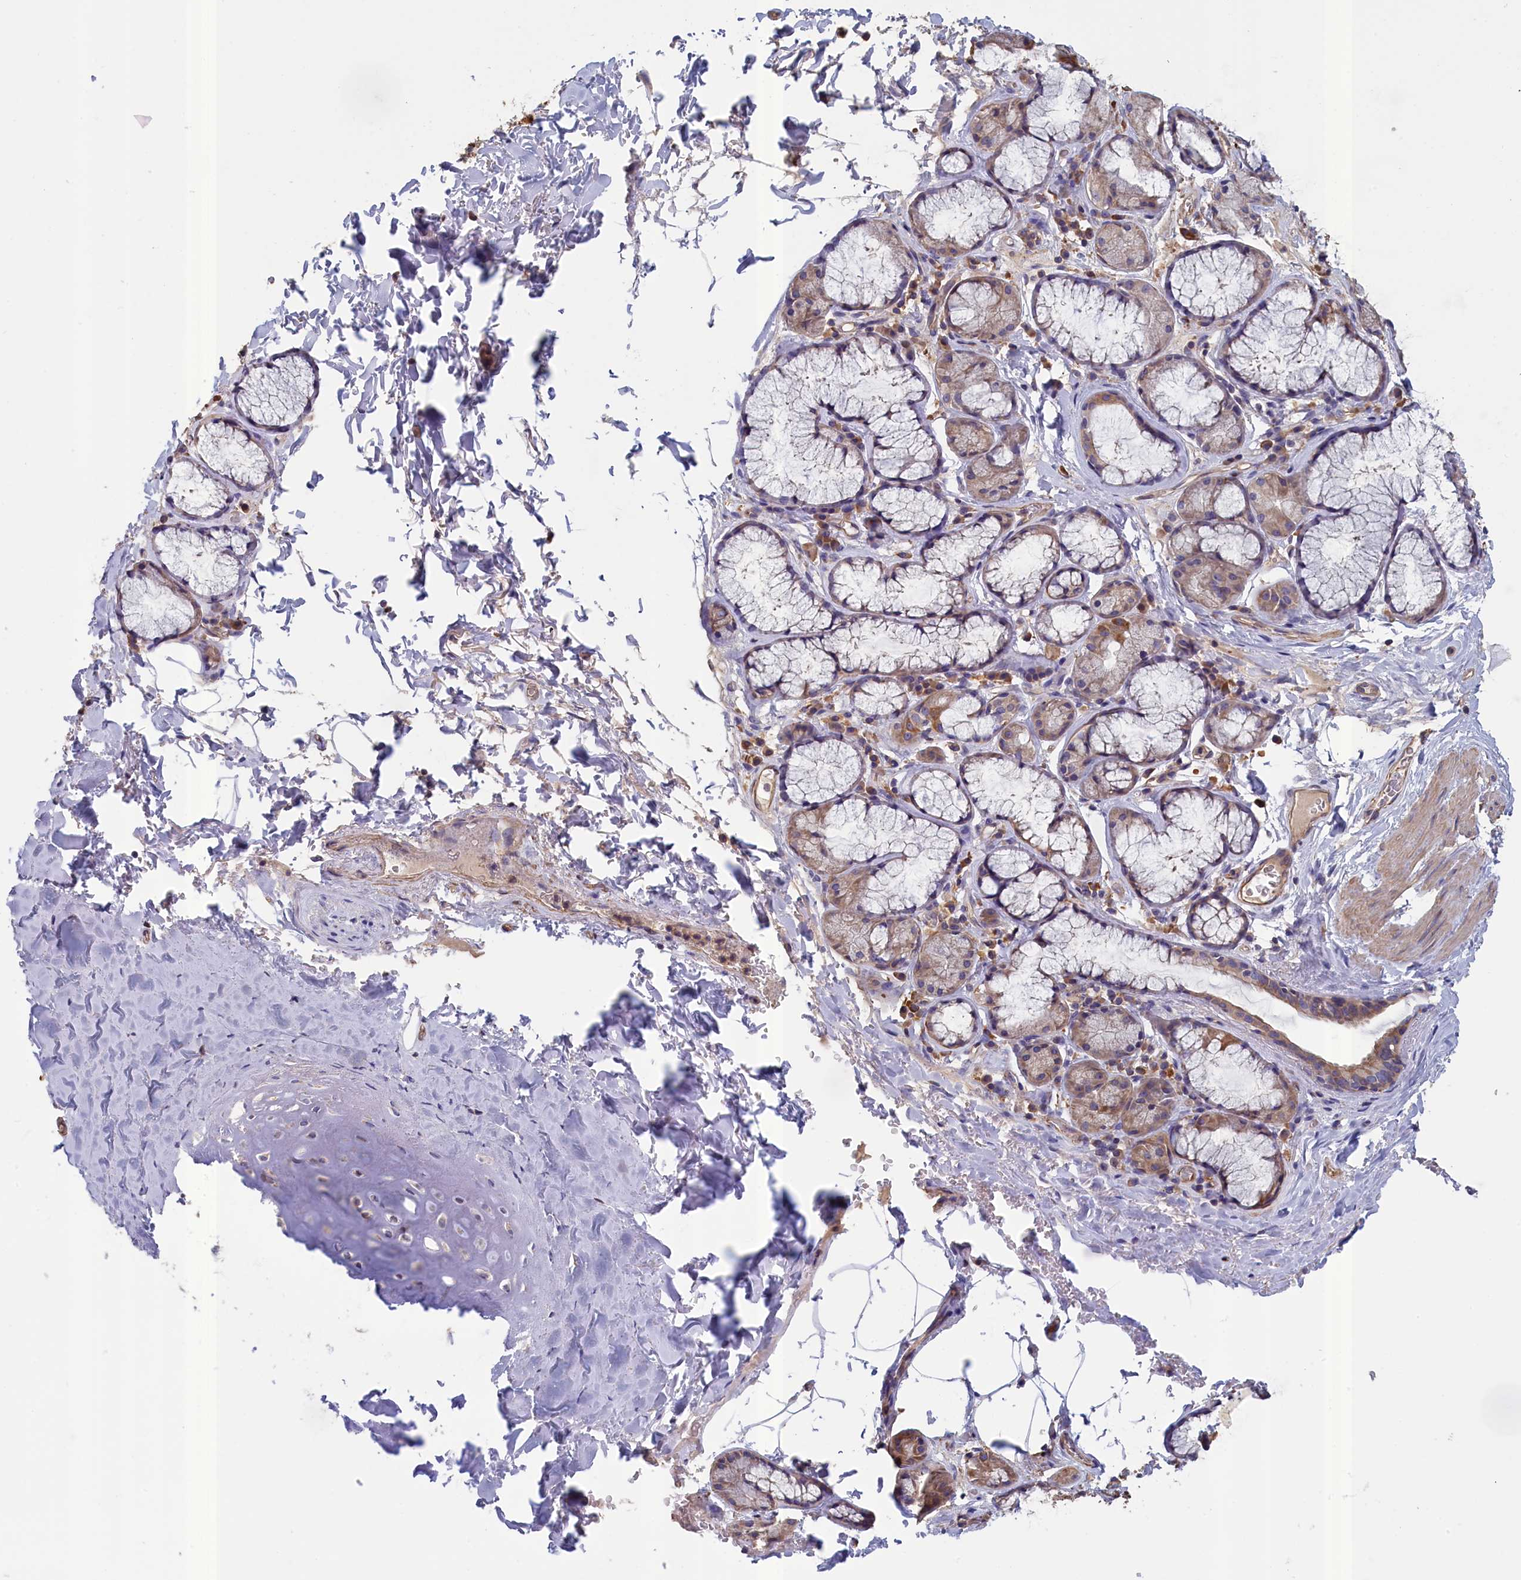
{"staining": {"intensity": "negative", "quantity": "none", "location": "none"}, "tissue": "adipose tissue", "cell_type": "Adipocytes", "image_type": "normal", "snomed": [{"axis": "morphology", "description": "Normal tissue, NOS"}, {"axis": "topography", "description": "Cartilage tissue"}], "caption": "An immunohistochemistry histopathology image of benign adipose tissue is shown. There is no staining in adipocytes of adipose tissue.", "gene": "ANKRD2", "patient": {"sex": "female", "age": 63}}